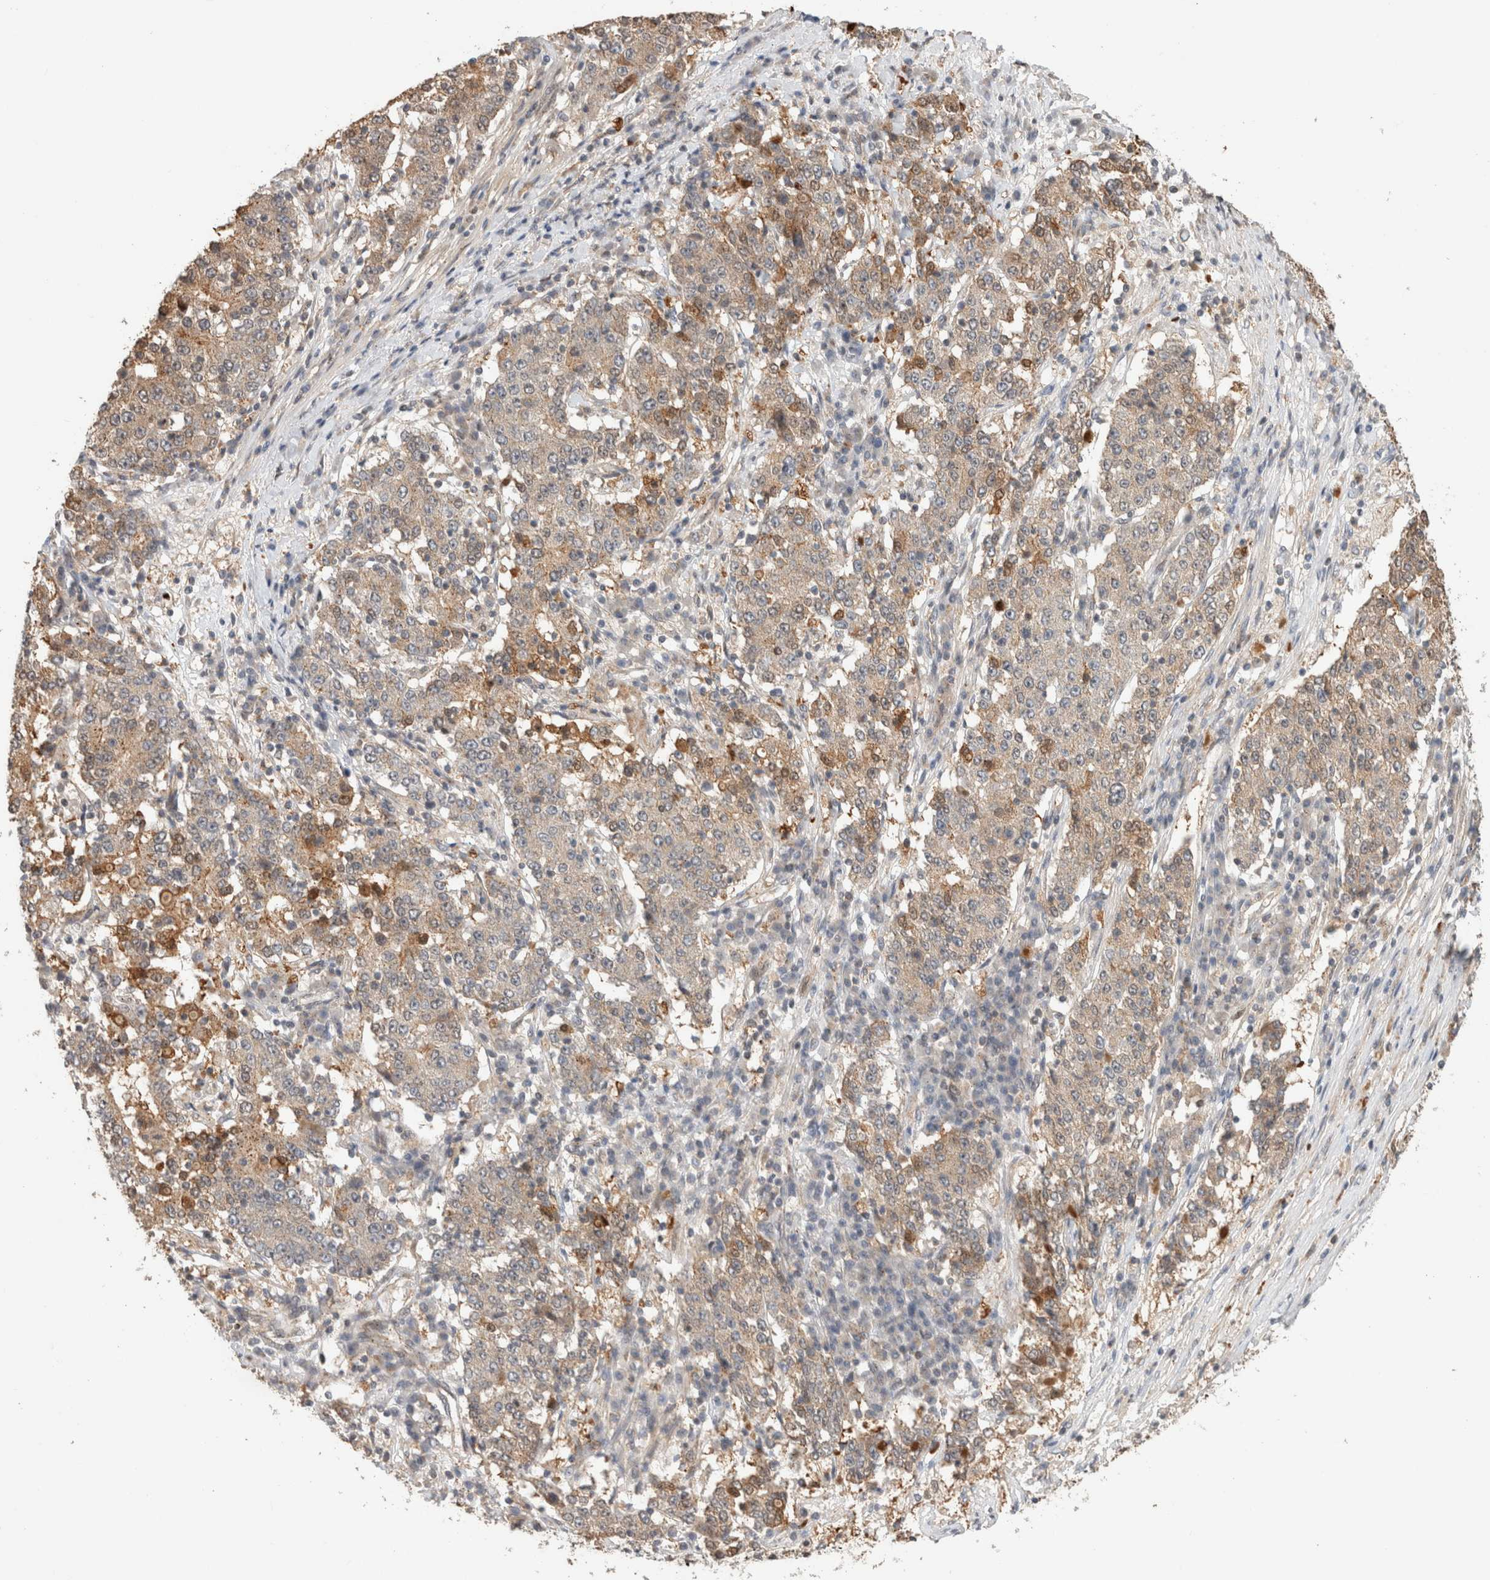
{"staining": {"intensity": "moderate", "quantity": "<25%", "location": "cytoplasmic/membranous"}, "tissue": "stomach cancer", "cell_type": "Tumor cells", "image_type": "cancer", "snomed": [{"axis": "morphology", "description": "Adenocarcinoma, NOS"}, {"axis": "topography", "description": "Stomach"}], "caption": "DAB (3,3'-diaminobenzidine) immunohistochemical staining of stomach adenocarcinoma exhibits moderate cytoplasmic/membranous protein positivity in about <25% of tumor cells.", "gene": "OTUD6B", "patient": {"sex": "male", "age": 59}}